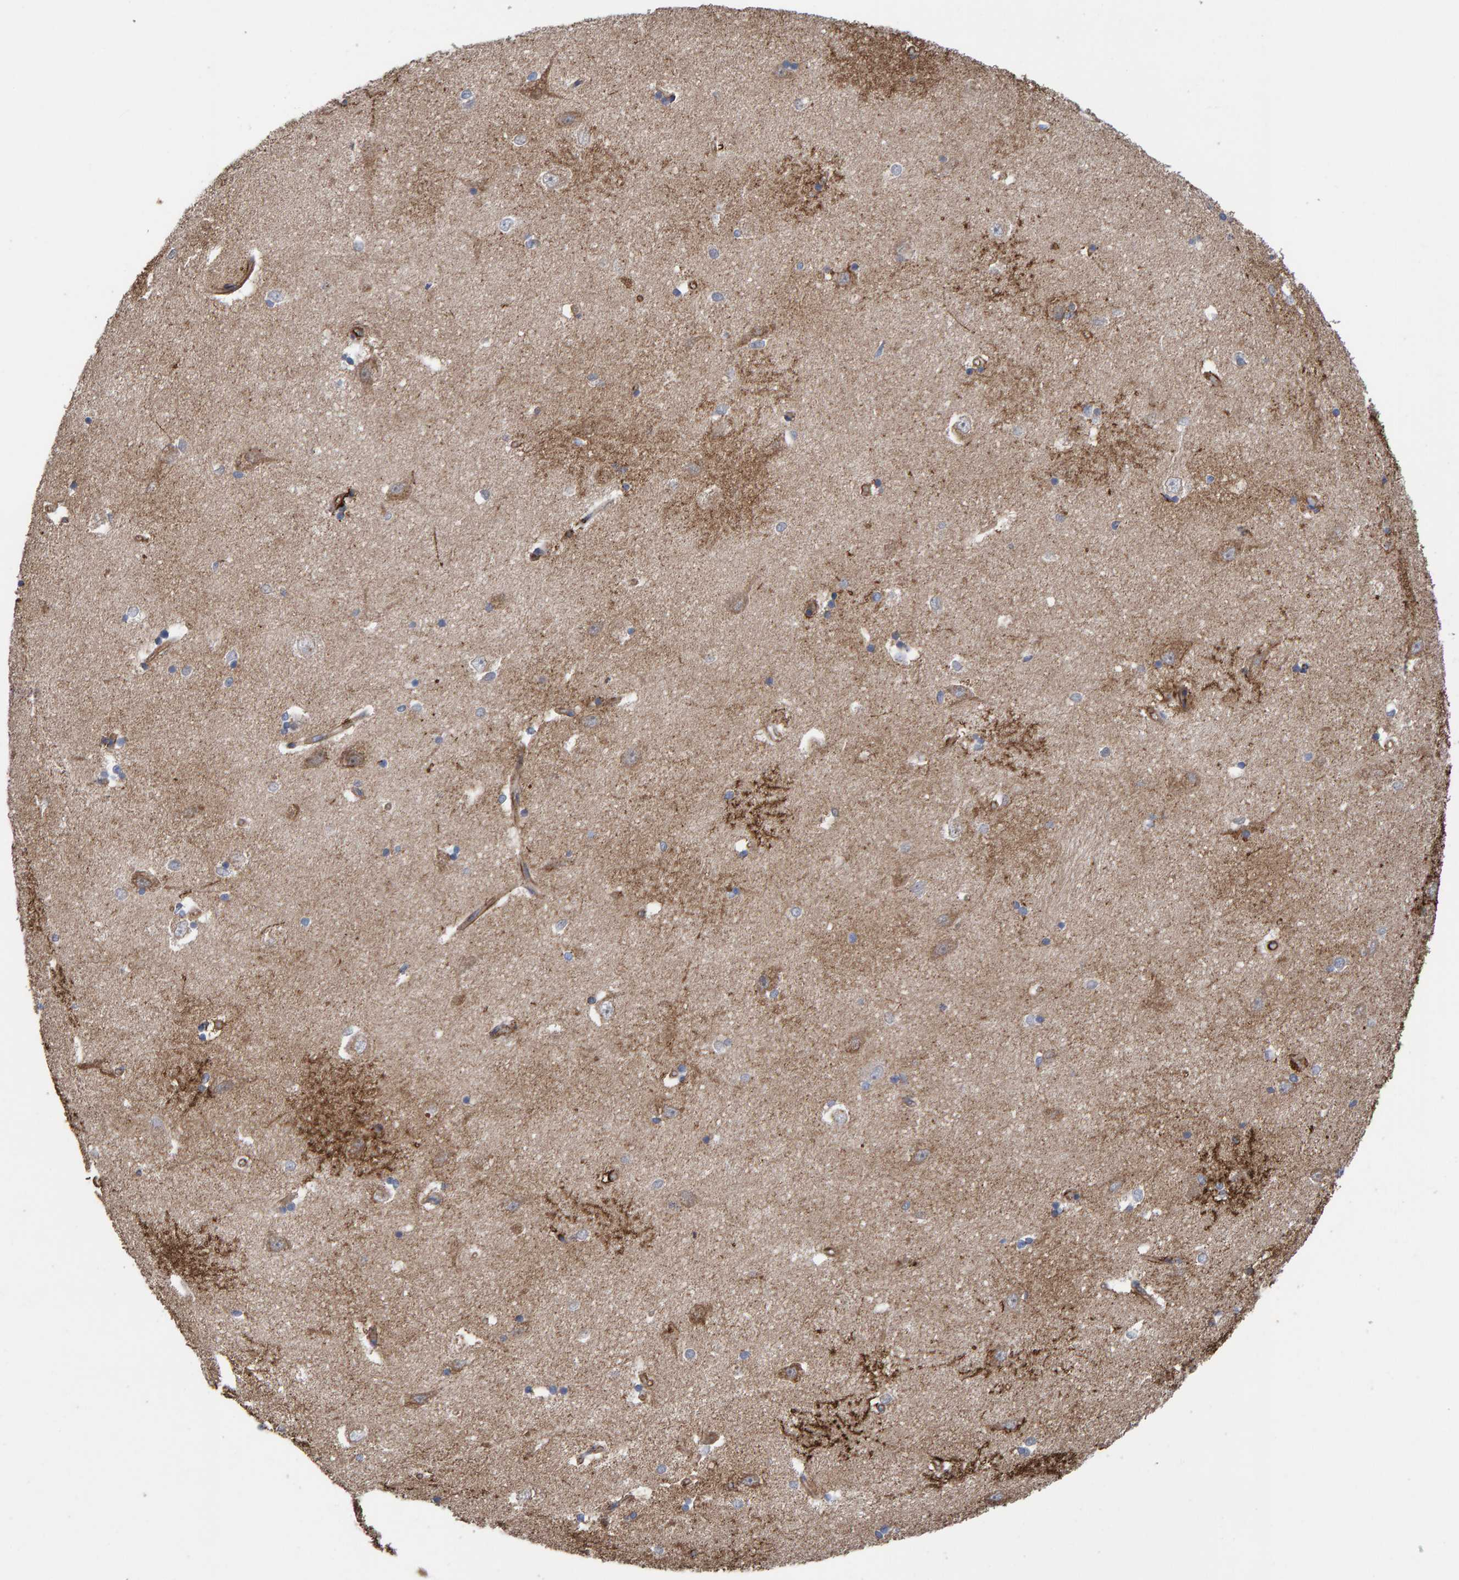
{"staining": {"intensity": "moderate", "quantity": "<25%", "location": "cytoplasmic/membranous"}, "tissue": "hippocampus", "cell_type": "Glial cells", "image_type": "normal", "snomed": [{"axis": "morphology", "description": "Normal tissue, NOS"}, {"axis": "topography", "description": "Hippocampus"}], "caption": "Immunohistochemistry (IHC) histopathology image of benign hippocampus stained for a protein (brown), which exhibits low levels of moderate cytoplasmic/membranous staining in approximately <25% of glial cells.", "gene": "ZNF347", "patient": {"sex": "male", "age": 45}}